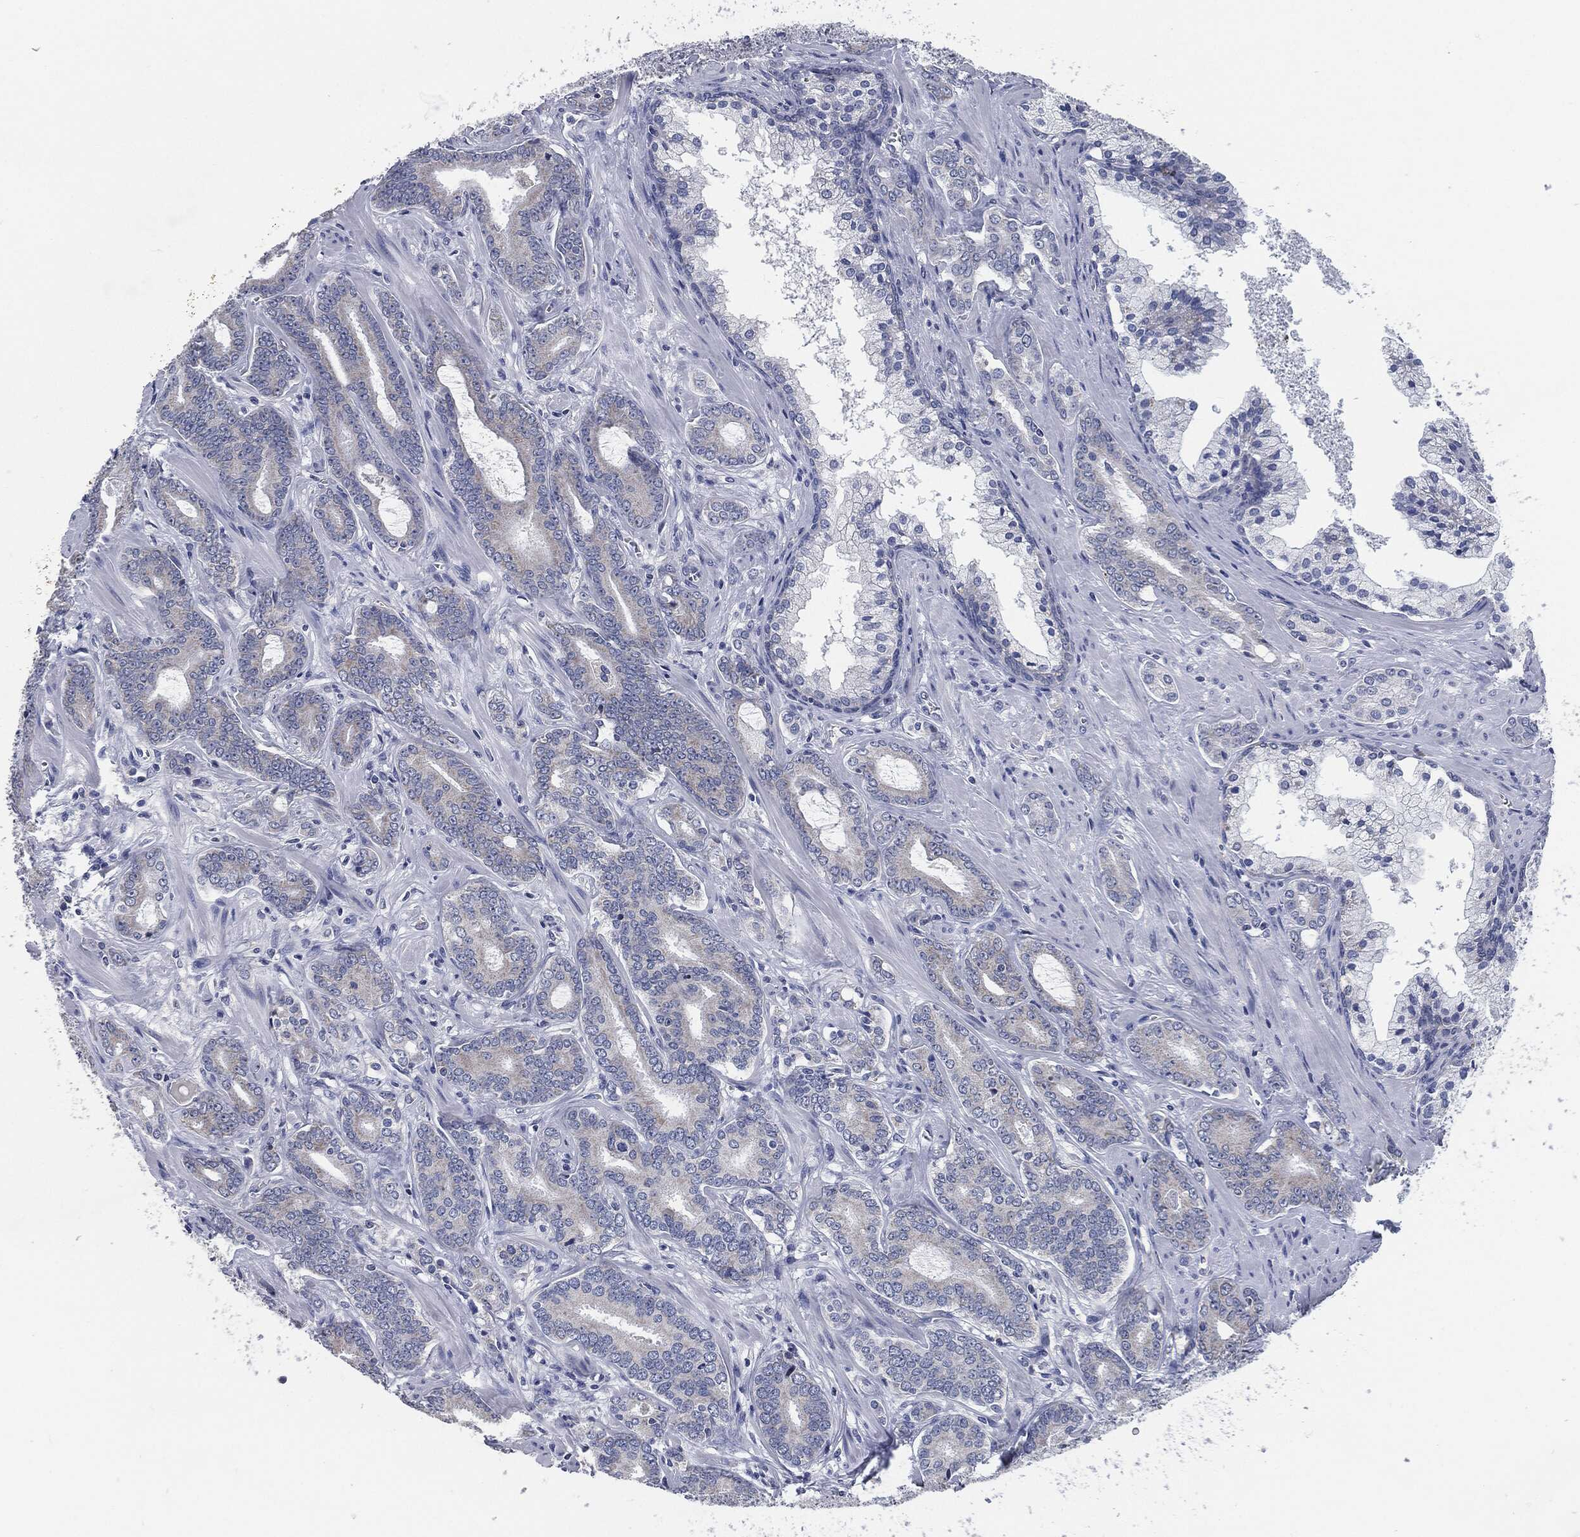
{"staining": {"intensity": "weak", "quantity": "<25%", "location": "cytoplasmic/membranous"}, "tissue": "prostate cancer", "cell_type": "Tumor cells", "image_type": "cancer", "snomed": [{"axis": "morphology", "description": "Adenocarcinoma, NOS"}, {"axis": "topography", "description": "Prostate"}], "caption": "Photomicrograph shows no significant protein expression in tumor cells of adenocarcinoma (prostate).", "gene": "SIGLEC9", "patient": {"sex": "male", "age": 55}}